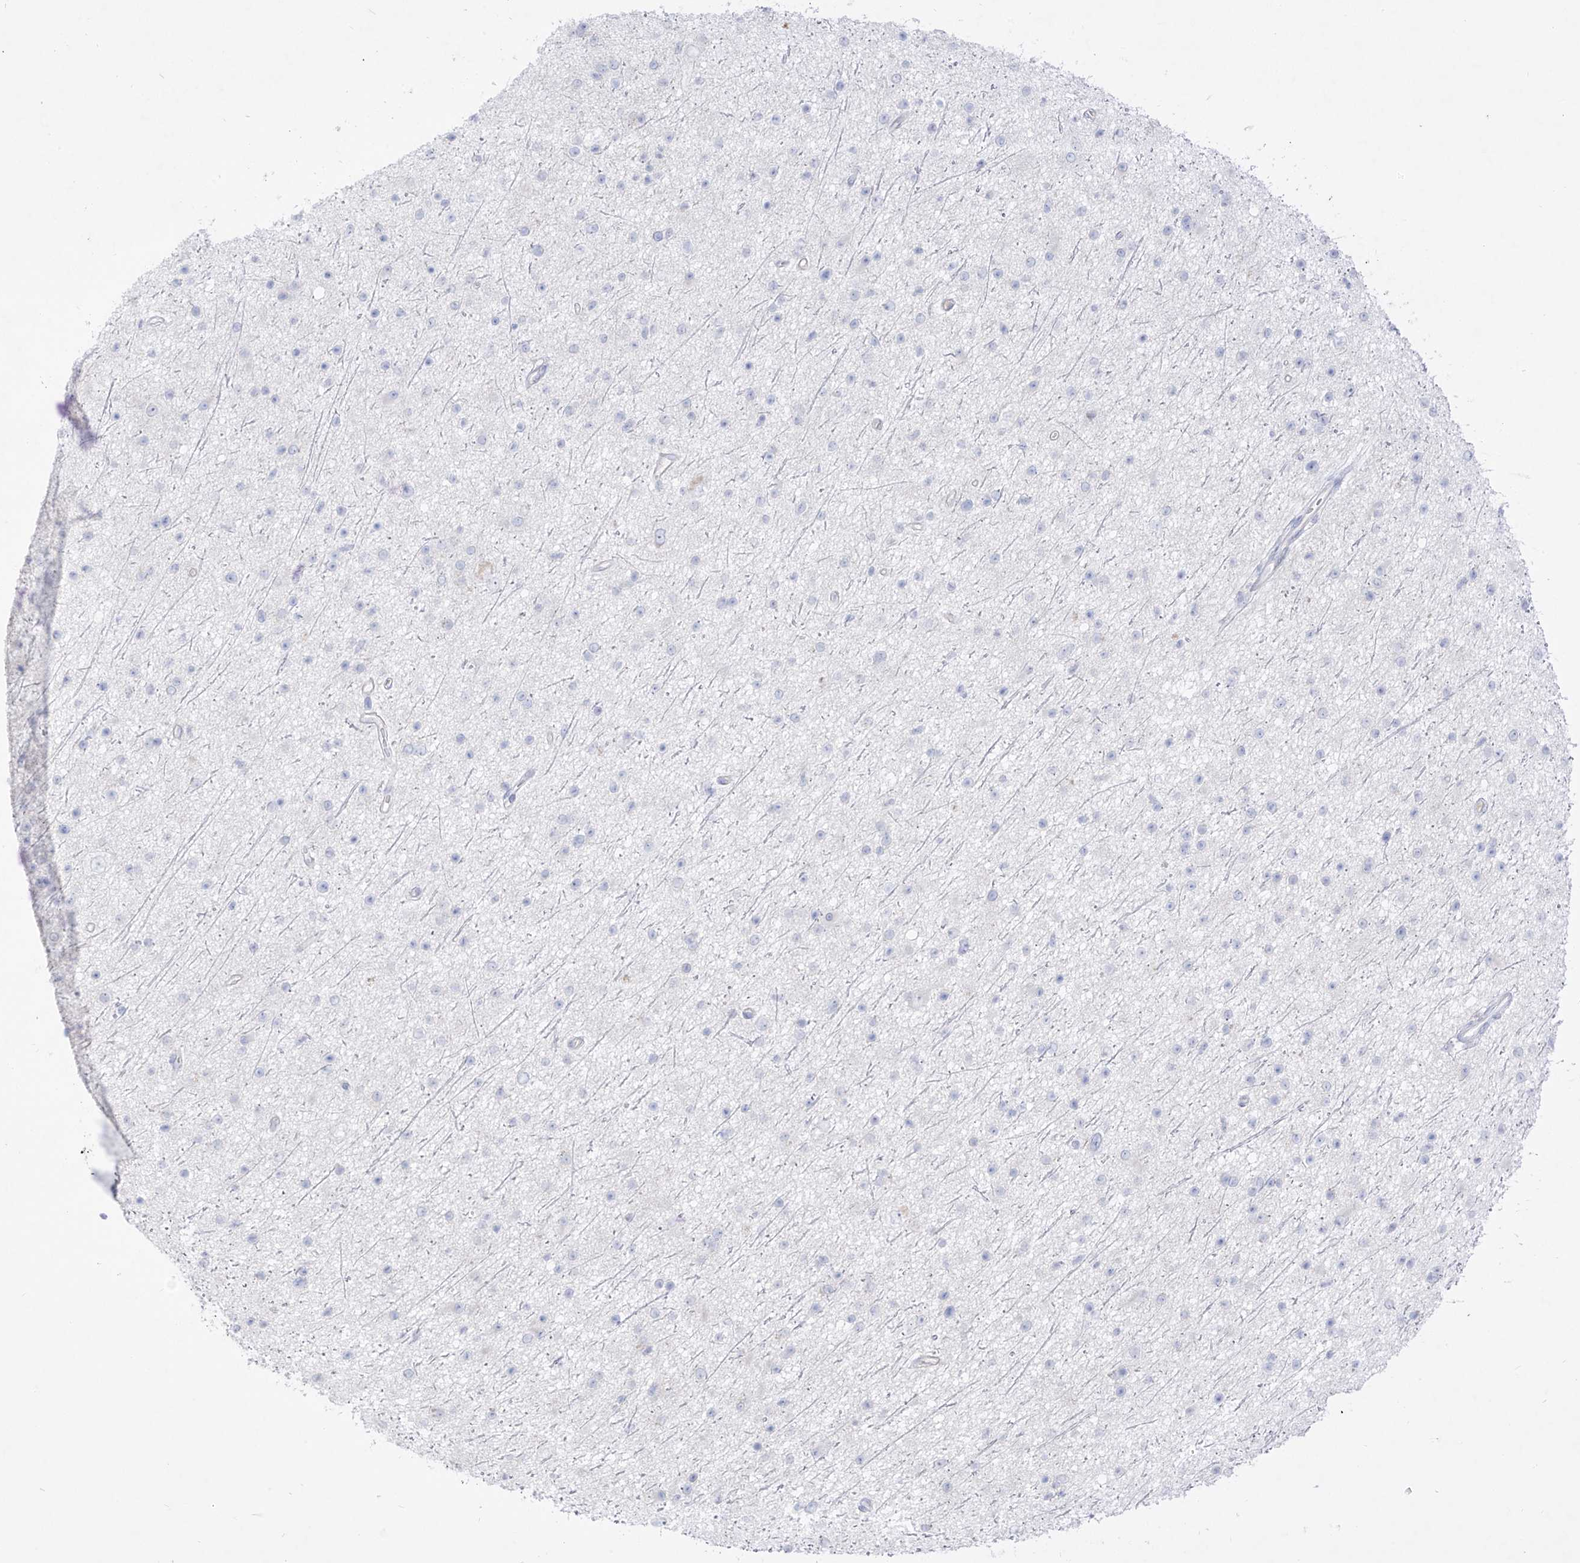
{"staining": {"intensity": "negative", "quantity": "none", "location": "none"}, "tissue": "glioma", "cell_type": "Tumor cells", "image_type": "cancer", "snomed": [{"axis": "morphology", "description": "Glioma, malignant, Low grade"}, {"axis": "topography", "description": "Cerebral cortex"}], "caption": "There is no significant expression in tumor cells of malignant low-grade glioma.", "gene": "TGM4", "patient": {"sex": "female", "age": 39}}